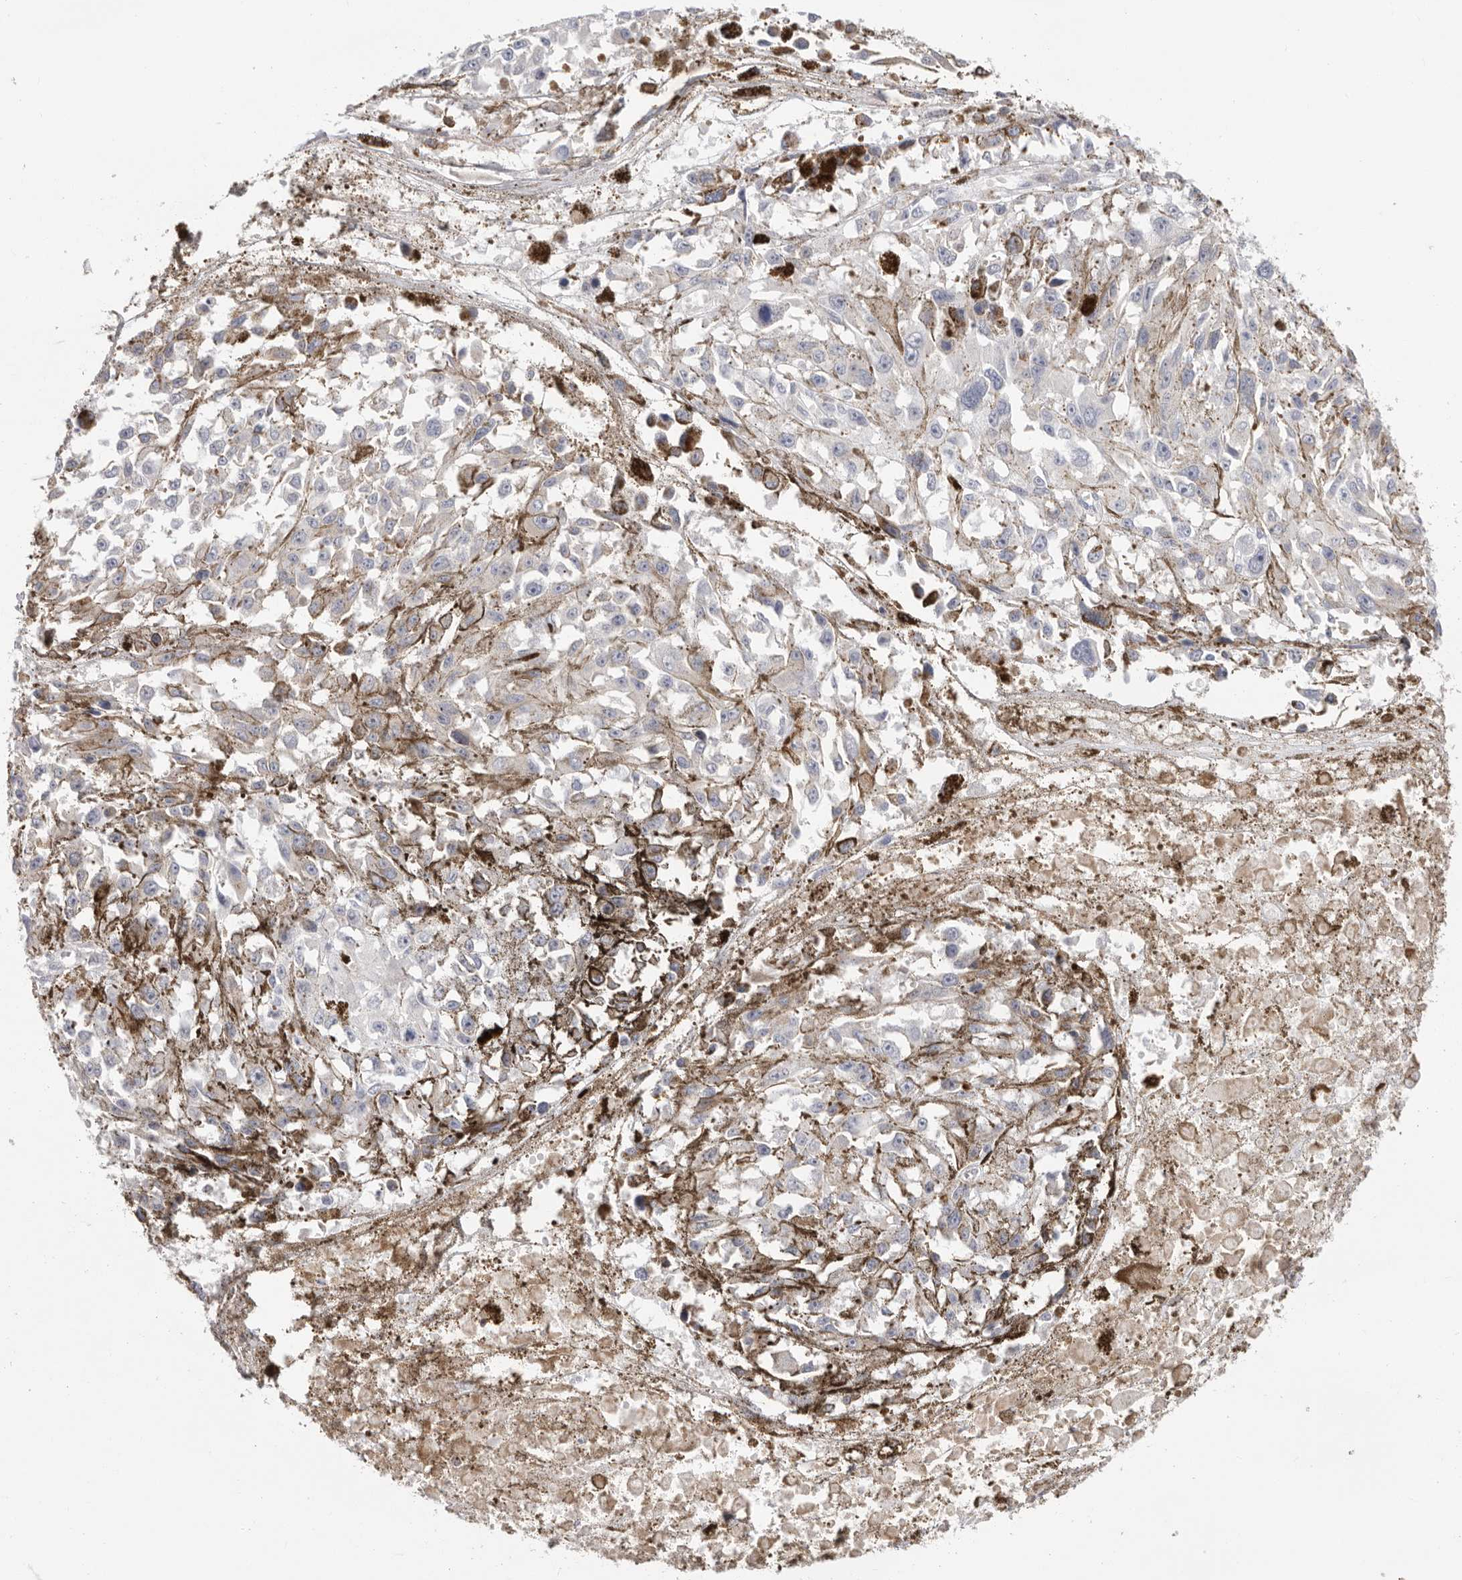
{"staining": {"intensity": "negative", "quantity": "none", "location": "none"}, "tissue": "melanoma", "cell_type": "Tumor cells", "image_type": "cancer", "snomed": [{"axis": "morphology", "description": "Malignant melanoma, Metastatic site"}, {"axis": "topography", "description": "Lymph node"}], "caption": "Tumor cells show no significant expression in malignant melanoma (metastatic site). The staining is performed using DAB (3,3'-diaminobenzidine) brown chromogen with nuclei counter-stained in using hematoxylin.", "gene": "USH1C", "patient": {"sex": "male", "age": 59}}